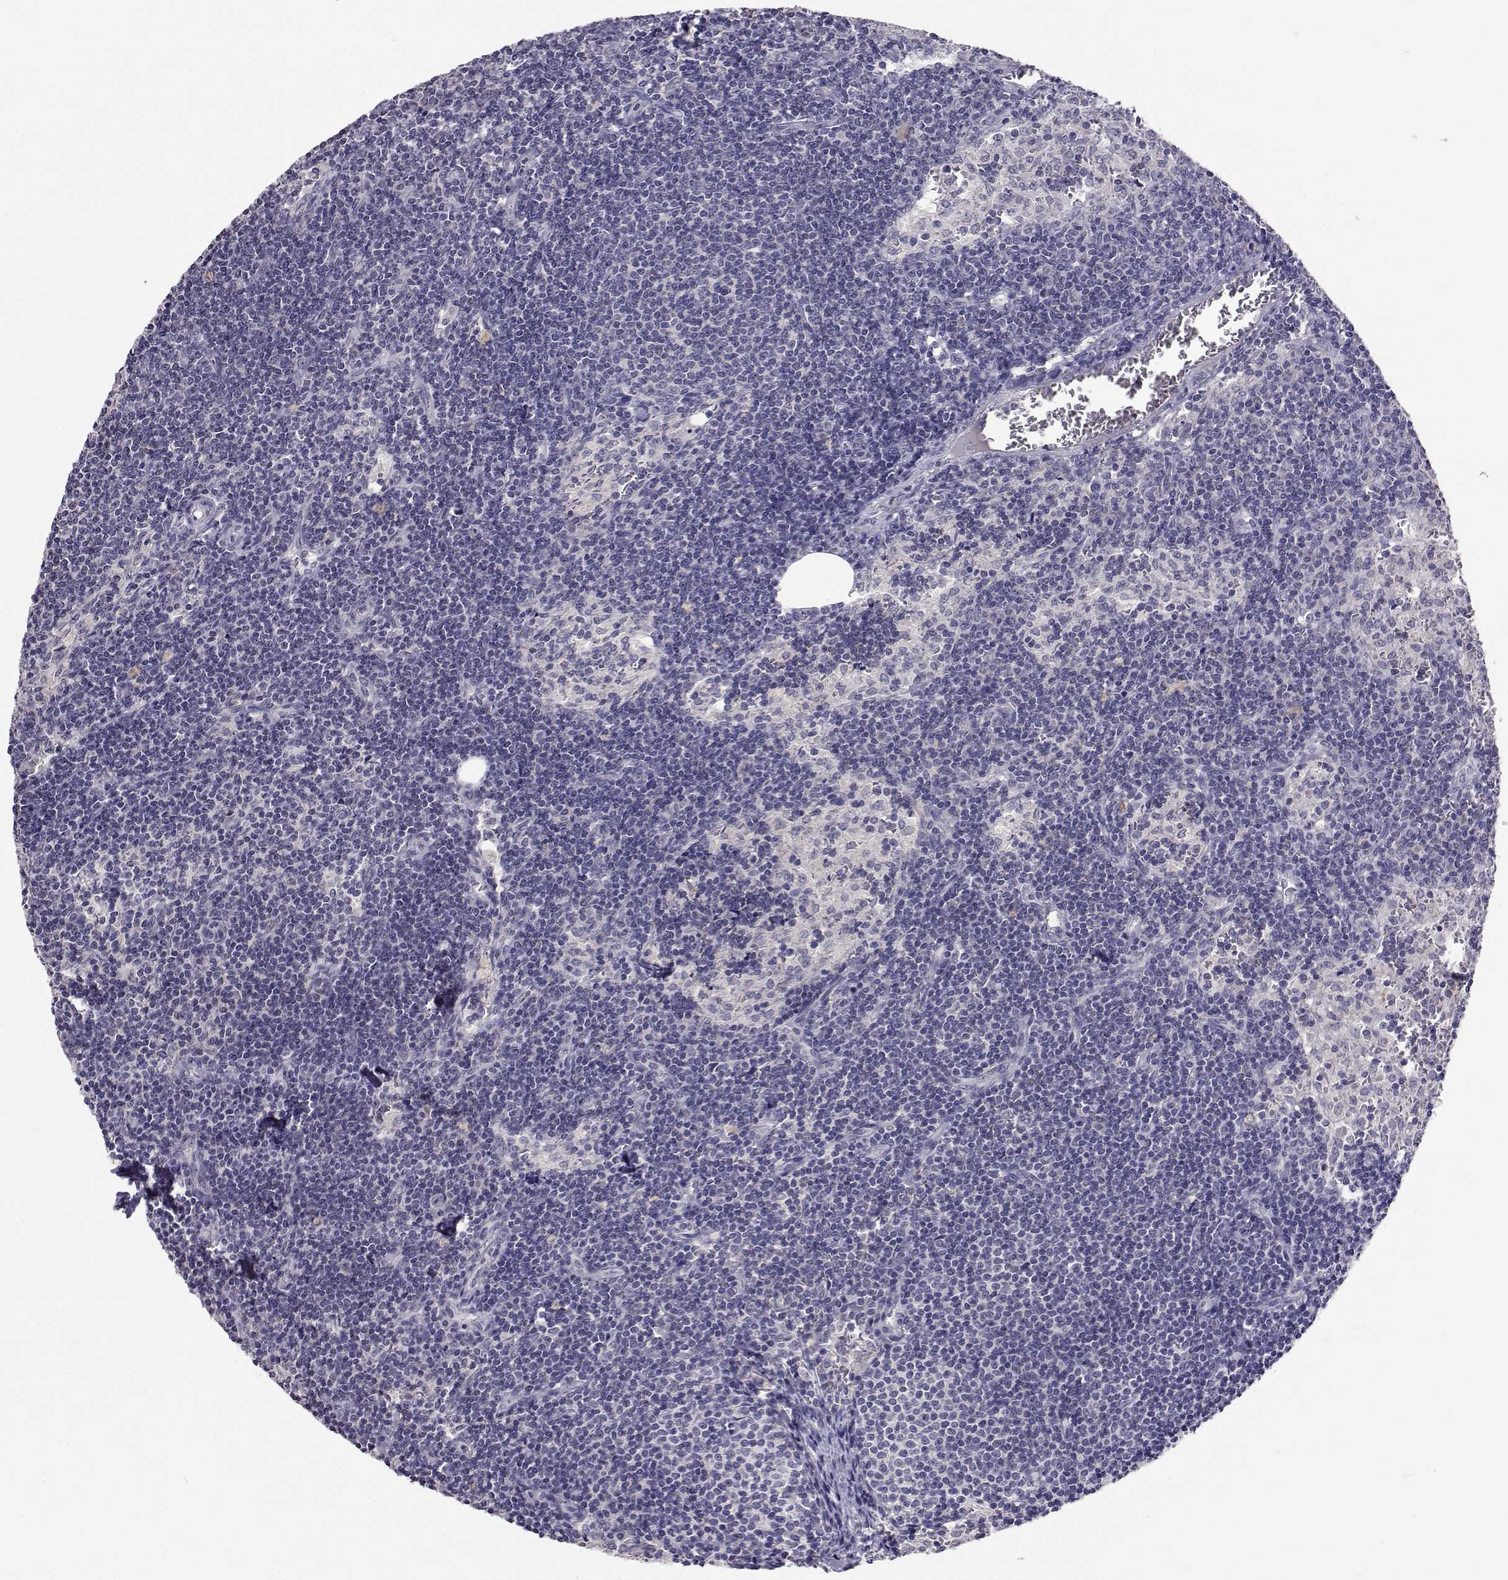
{"staining": {"intensity": "negative", "quantity": "none", "location": "none"}, "tissue": "lymph node", "cell_type": "Germinal center cells", "image_type": "normal", "snomed": [{"axis": "morphology", "description": "Normal tissue, NOS"}, {"axis": "topography", "description": "Lymph node"}], "caption": "The photomicrograph displays no significant expression in germinal center cells of lymph node.", "gene": "SLC6A3", "patient": {"sex": "female", "age": 50}}